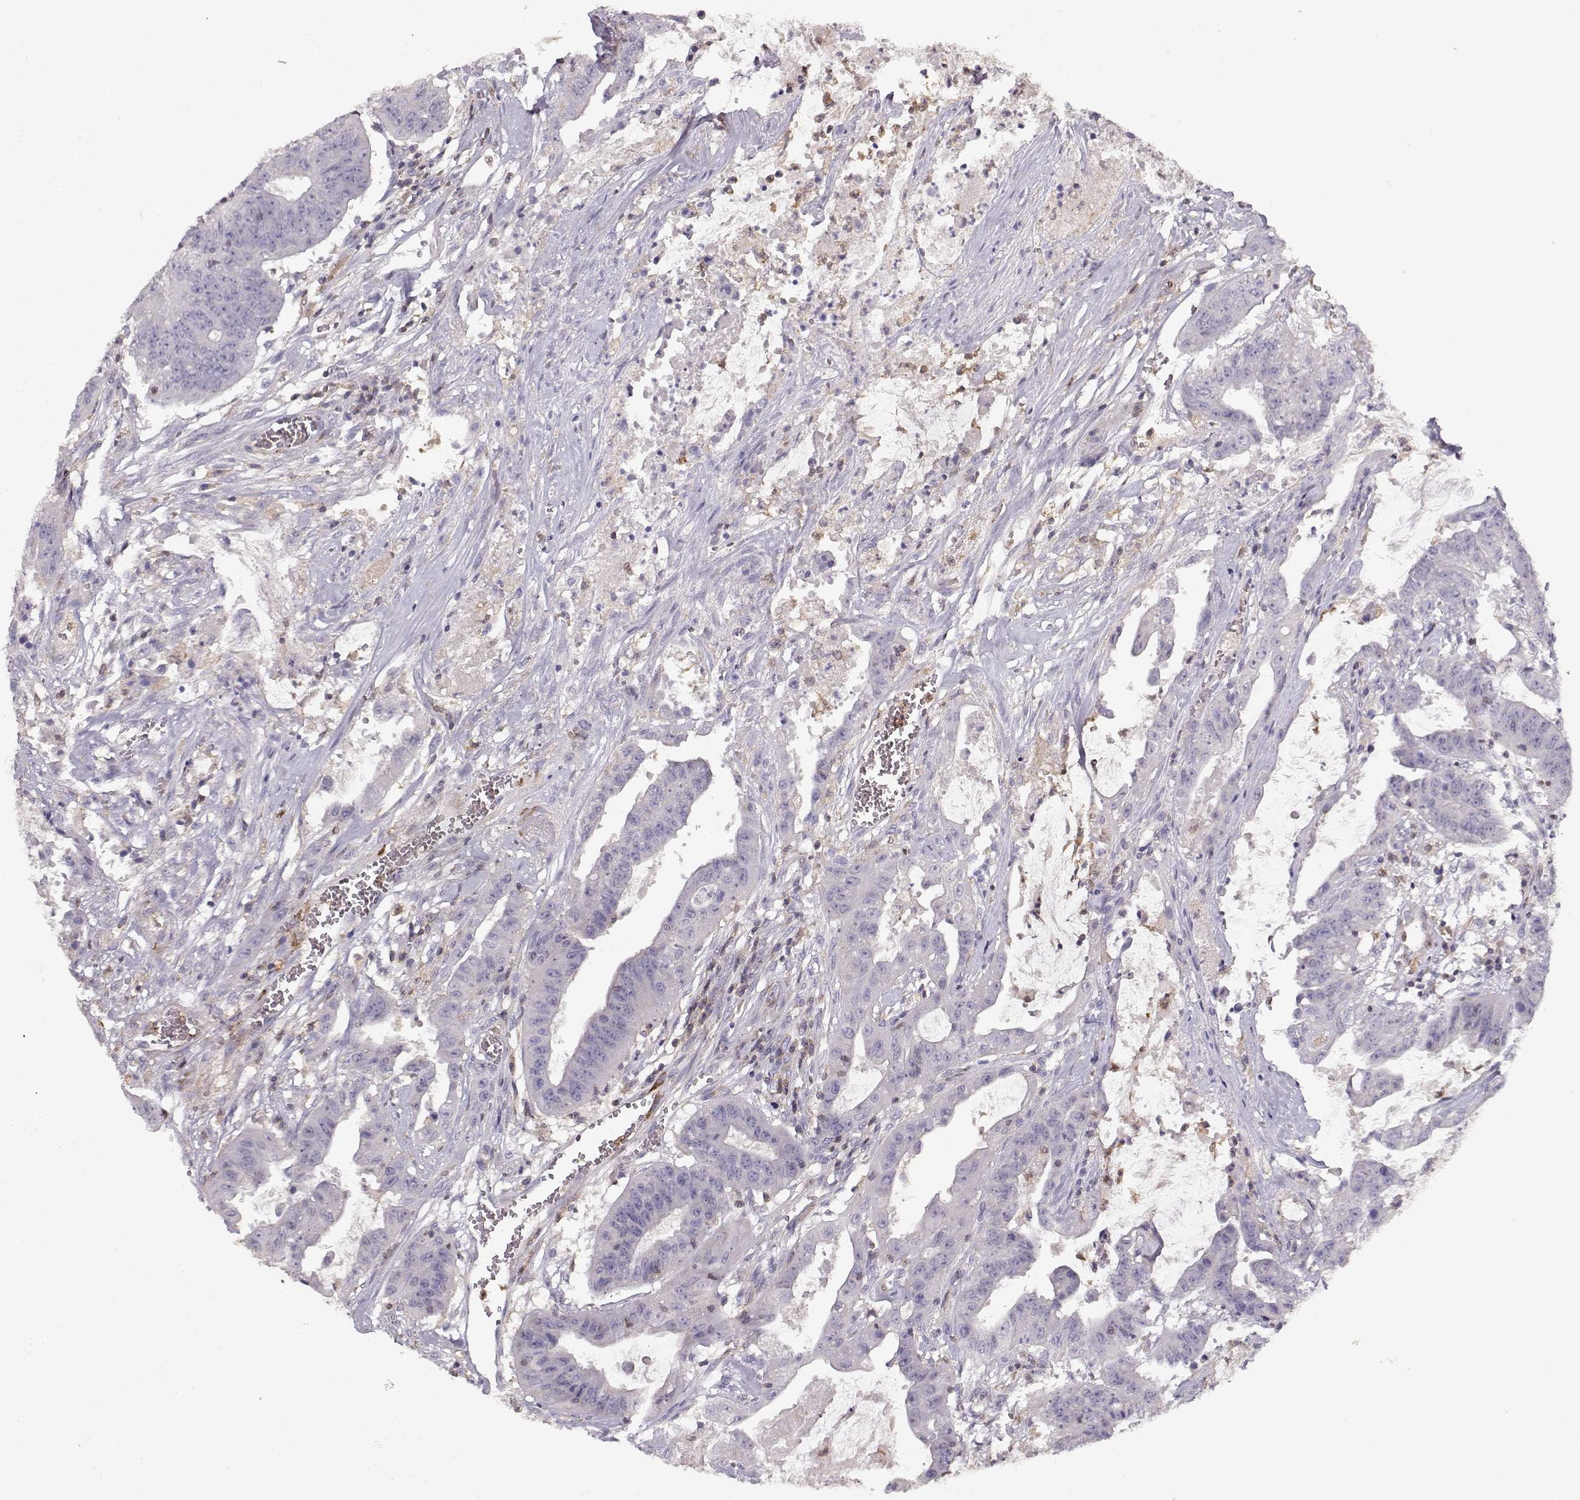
{"staining": {"intensity": "negative", "quantity": "none", "location": "none"}, "tissue": "colorectal cancer", "cell_type": "Tumor cells", "image_type": "cancer", "snomed": [{"axis": "morphology", "description": "Adenocarcinoma, NOS"}, {"axis": "topography", "description": "Colon"}], "caption": "An image of human colorectal cancer (adenocarcinoma) is negative for staining in tumor cells.", "gene": "VAV1", "patient": {"sex": "male", "age": 33}}